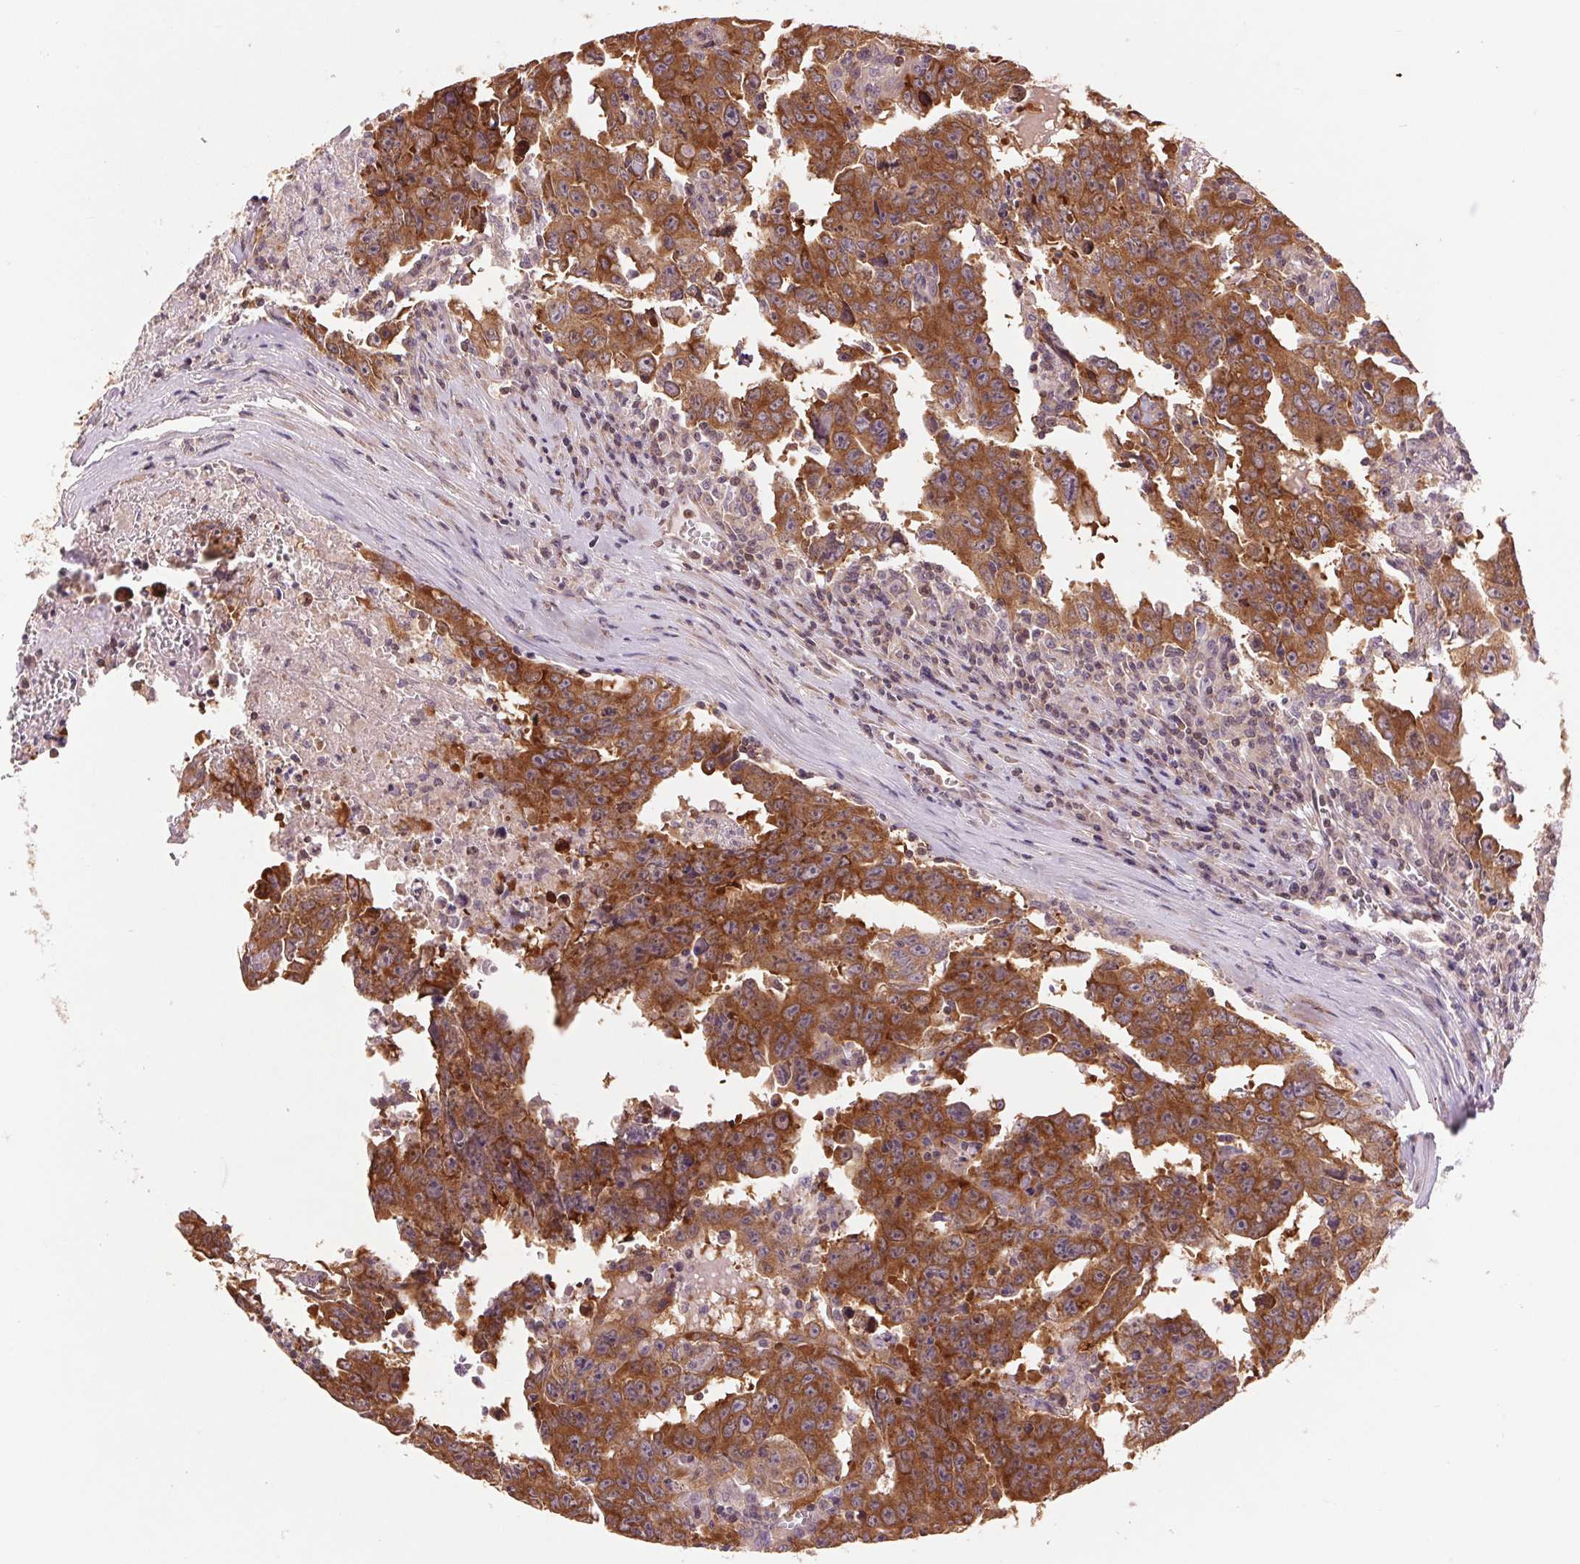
{"staining": {"intensity": "strong", "quantity": ">75%", "location": "cytoplasmic/membranous"}, "tissue": "testis cancer", "cell_type": "Tumor cells", "image_type": "cancer", "snomed": [{"axis": "morphology", "description": "Carcinoma, Embryonal, NOS"}, {"axis": "topography", "description": "Testis"}], "caption": "Immunohistochemical staining of testis embryonal carcinoma shows high levels of strong cytoplasmic/membranous protein positivity in approximately >75% of tumor cells.", "gene": "BTF3L4", "patient": {"sex": "male", "age": 22}}